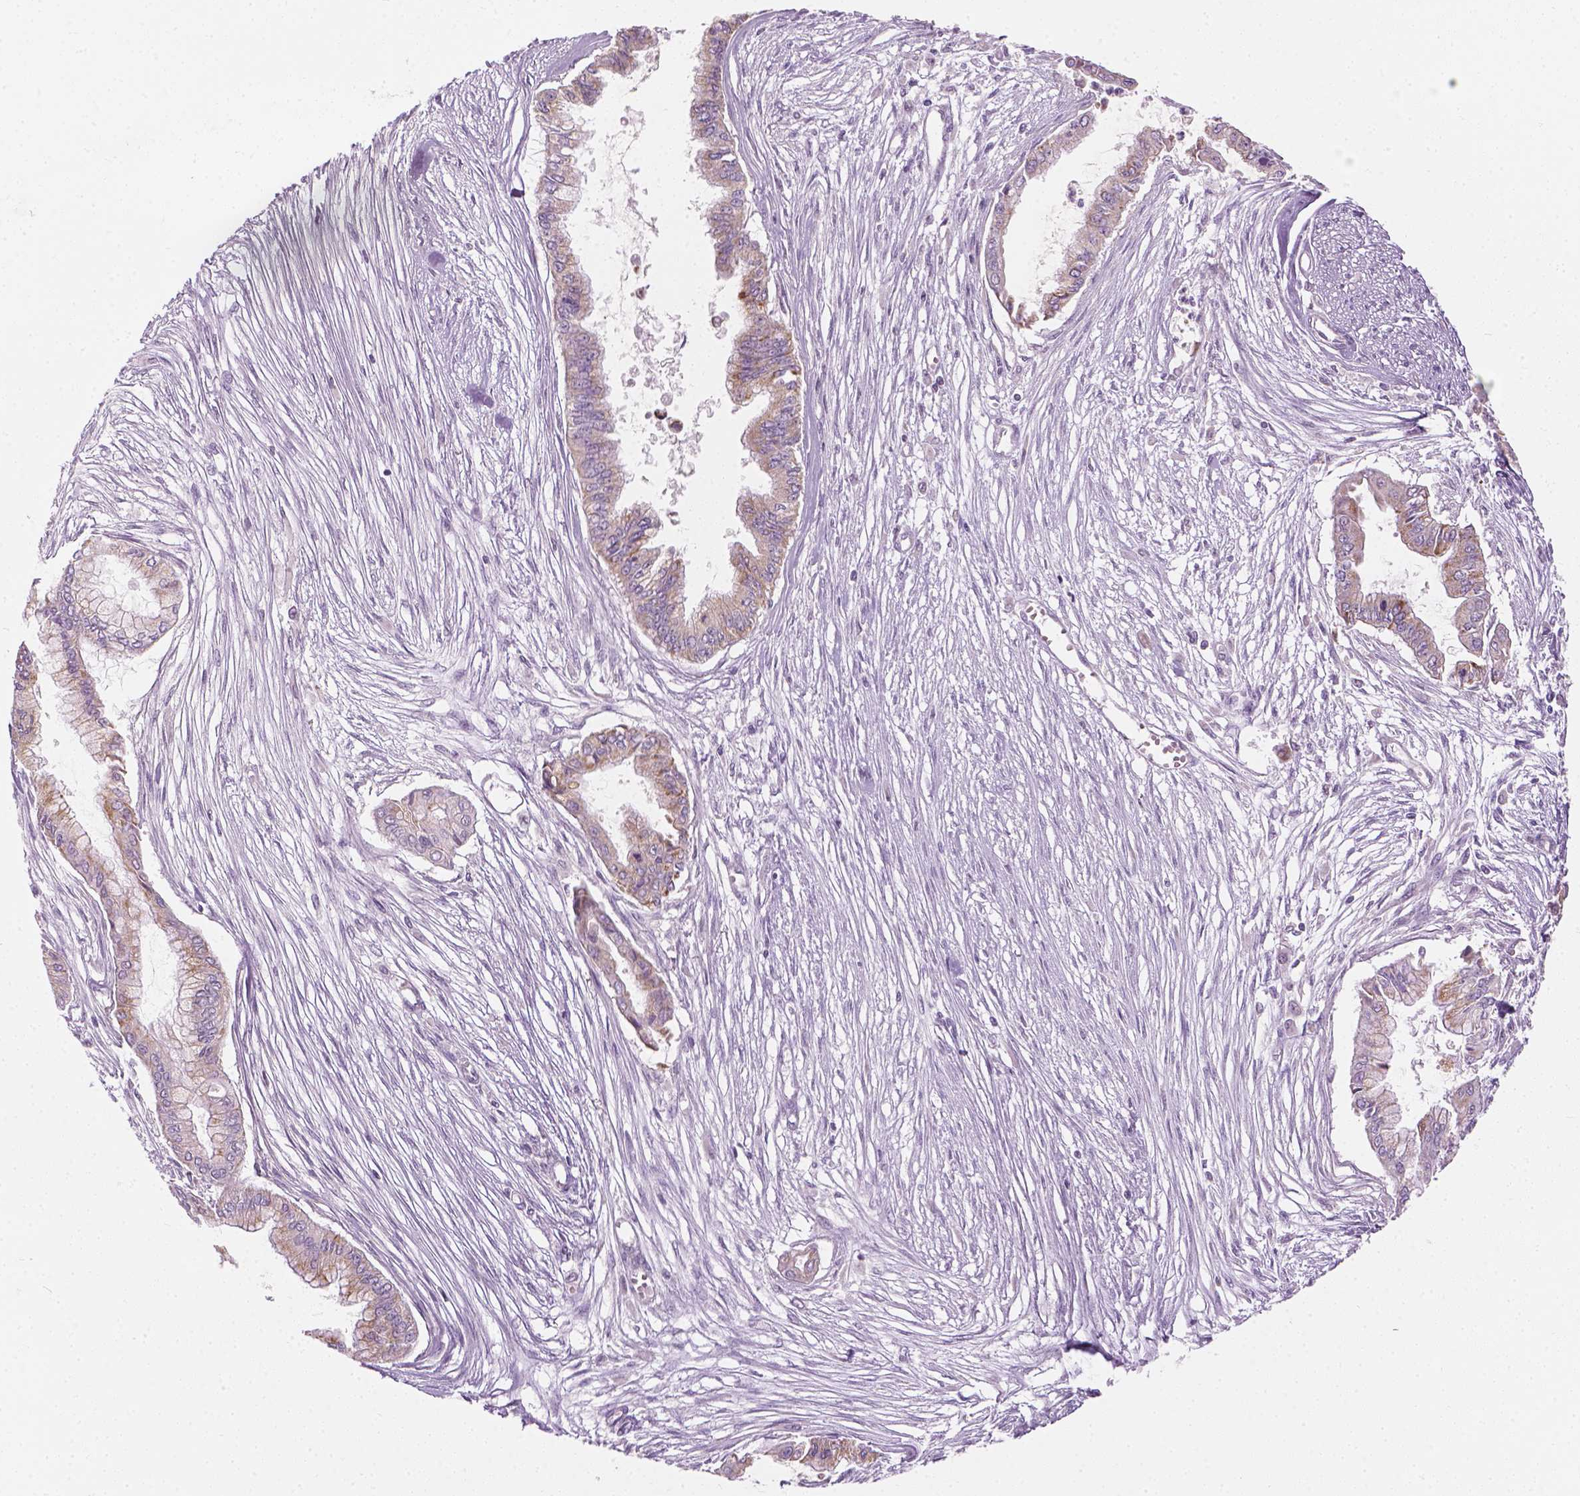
{"staining": {"intensity": "weak", "quantity": "<25%", "location": "cytoplasmic/membranous"}, "tissue": "pancreatic cancer", "cell_type": "Tumor cells", "image_type": "cancer", "snomed": [{"axis": "morphology", "description": "Adenocarcinoma, NOS"}, {"axis": "topography", "description": "Pancreas"}], "caption": "A micrograph of pancreatic cancer (adenocarcinoma) stained for a protein shows no brown staining in tumor cells. Brightfield microscopy of immunohistochemistry stained with DAB (3,3'-diaminobenzidine) (brown) and hematoxylin (blue), captured at high magnification.", "gene": "CFAP126", "patient": {"sex": "female", "age": 68}}